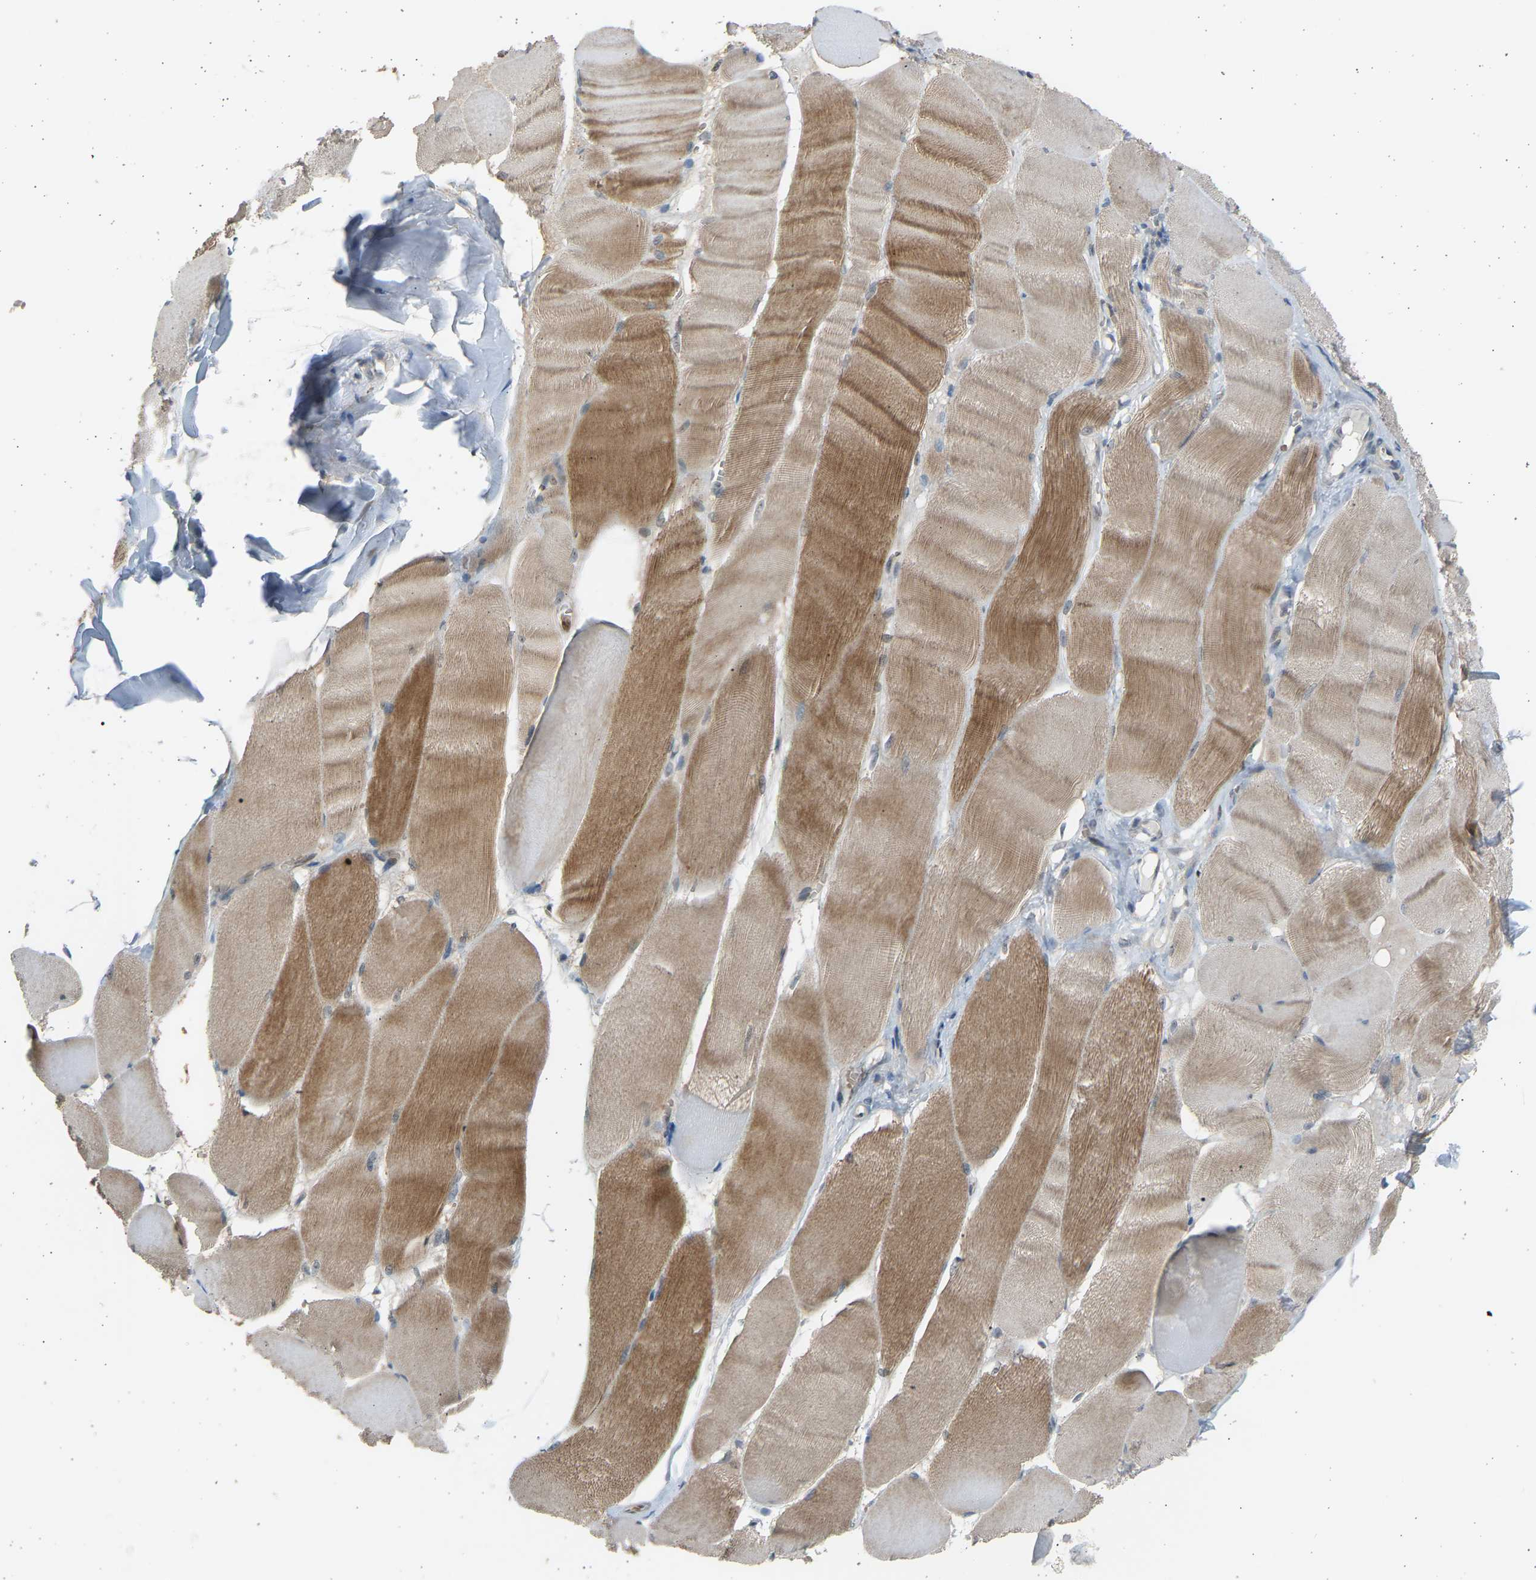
{"staining": {"intensity": "moderate", "quantity": ">75%", "location": "cytoplasmic/membranous"}, "tissue": "skeletal muscle", "cell_type": "Myocytes", "image_type": "normal", "snomed": [{"axis": "morphology", "description": "Normal tissue, NOS"}, {"axis": "morphology", "description": "Squamous cell carcinoma, NOS"}, {"axis": "topography", "description": "Skeletal muscle"}], "caption": "Immunohistochemistry (IHC) micrograph of benign skeletal muscle: skeletal muscle stained using IHC reveals medium levels of moderate protein expression localized specifically in the cytoplasmic/membranous of myocytes, appearing as a cytoplasmic/membranous brown color.", "gene": "BIRC2", "patient": {"sex": "male", "age": 51}}